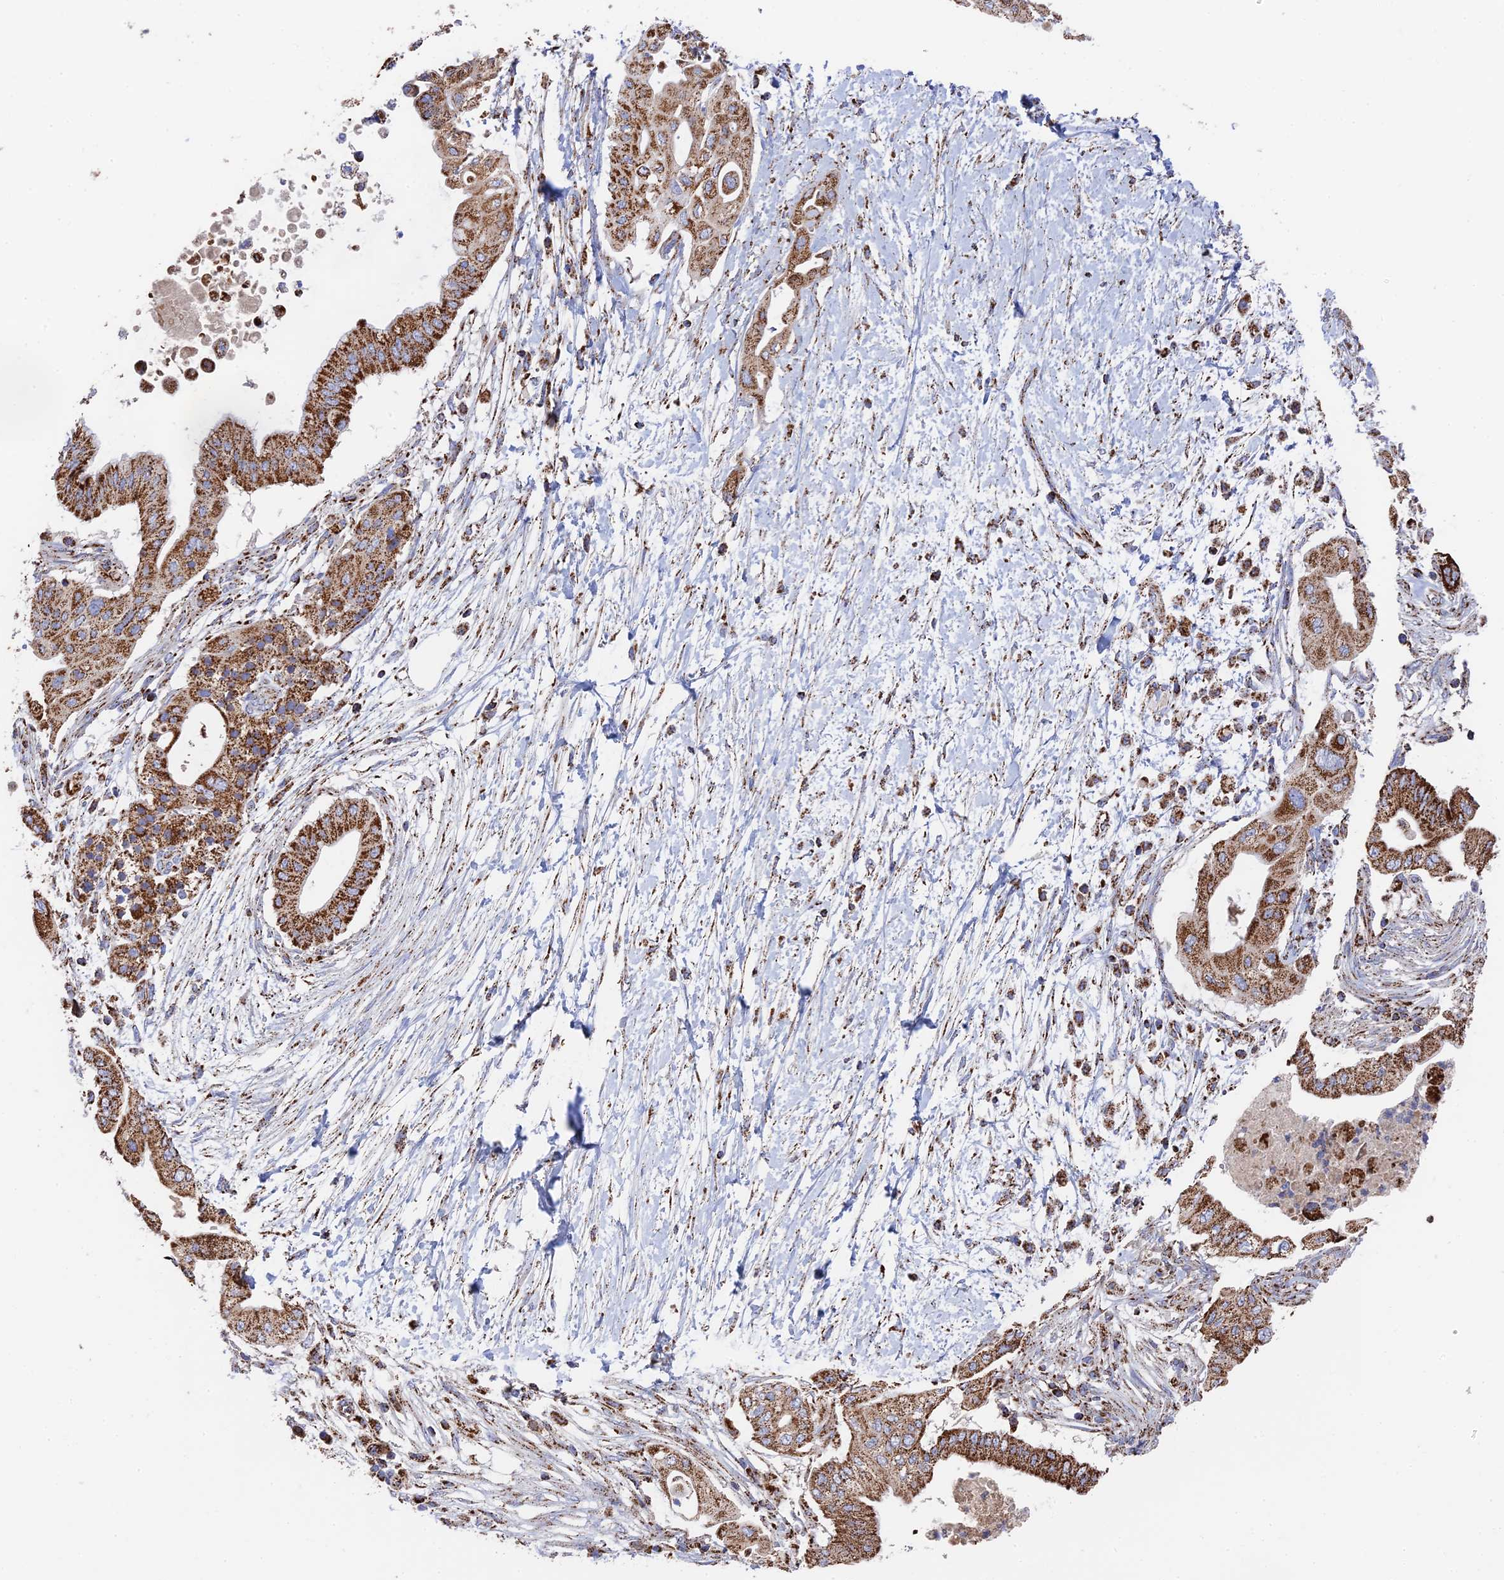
{"staining": {"intensity": "strong", "quantity": ">75%", "location": "cytoplasmic/membranous"}, "tissue": "pancreatic cancer", "cell_type": "Tumor cells", "image_type": "cancer", "snomed": [{"axis": "morphology", "description": "Adenocarcinoma, NOS"}, {"axis": "topography", "description": "Pancreas"}], "caption": "The histopathology image demonstrates staining of pancreatic cancer, revealing strong cytoplasmic/membranous protein expression (brown color) within tumor cells.", "gene": "HAUS8", "patient": {"sex": "male", "age": 68}}